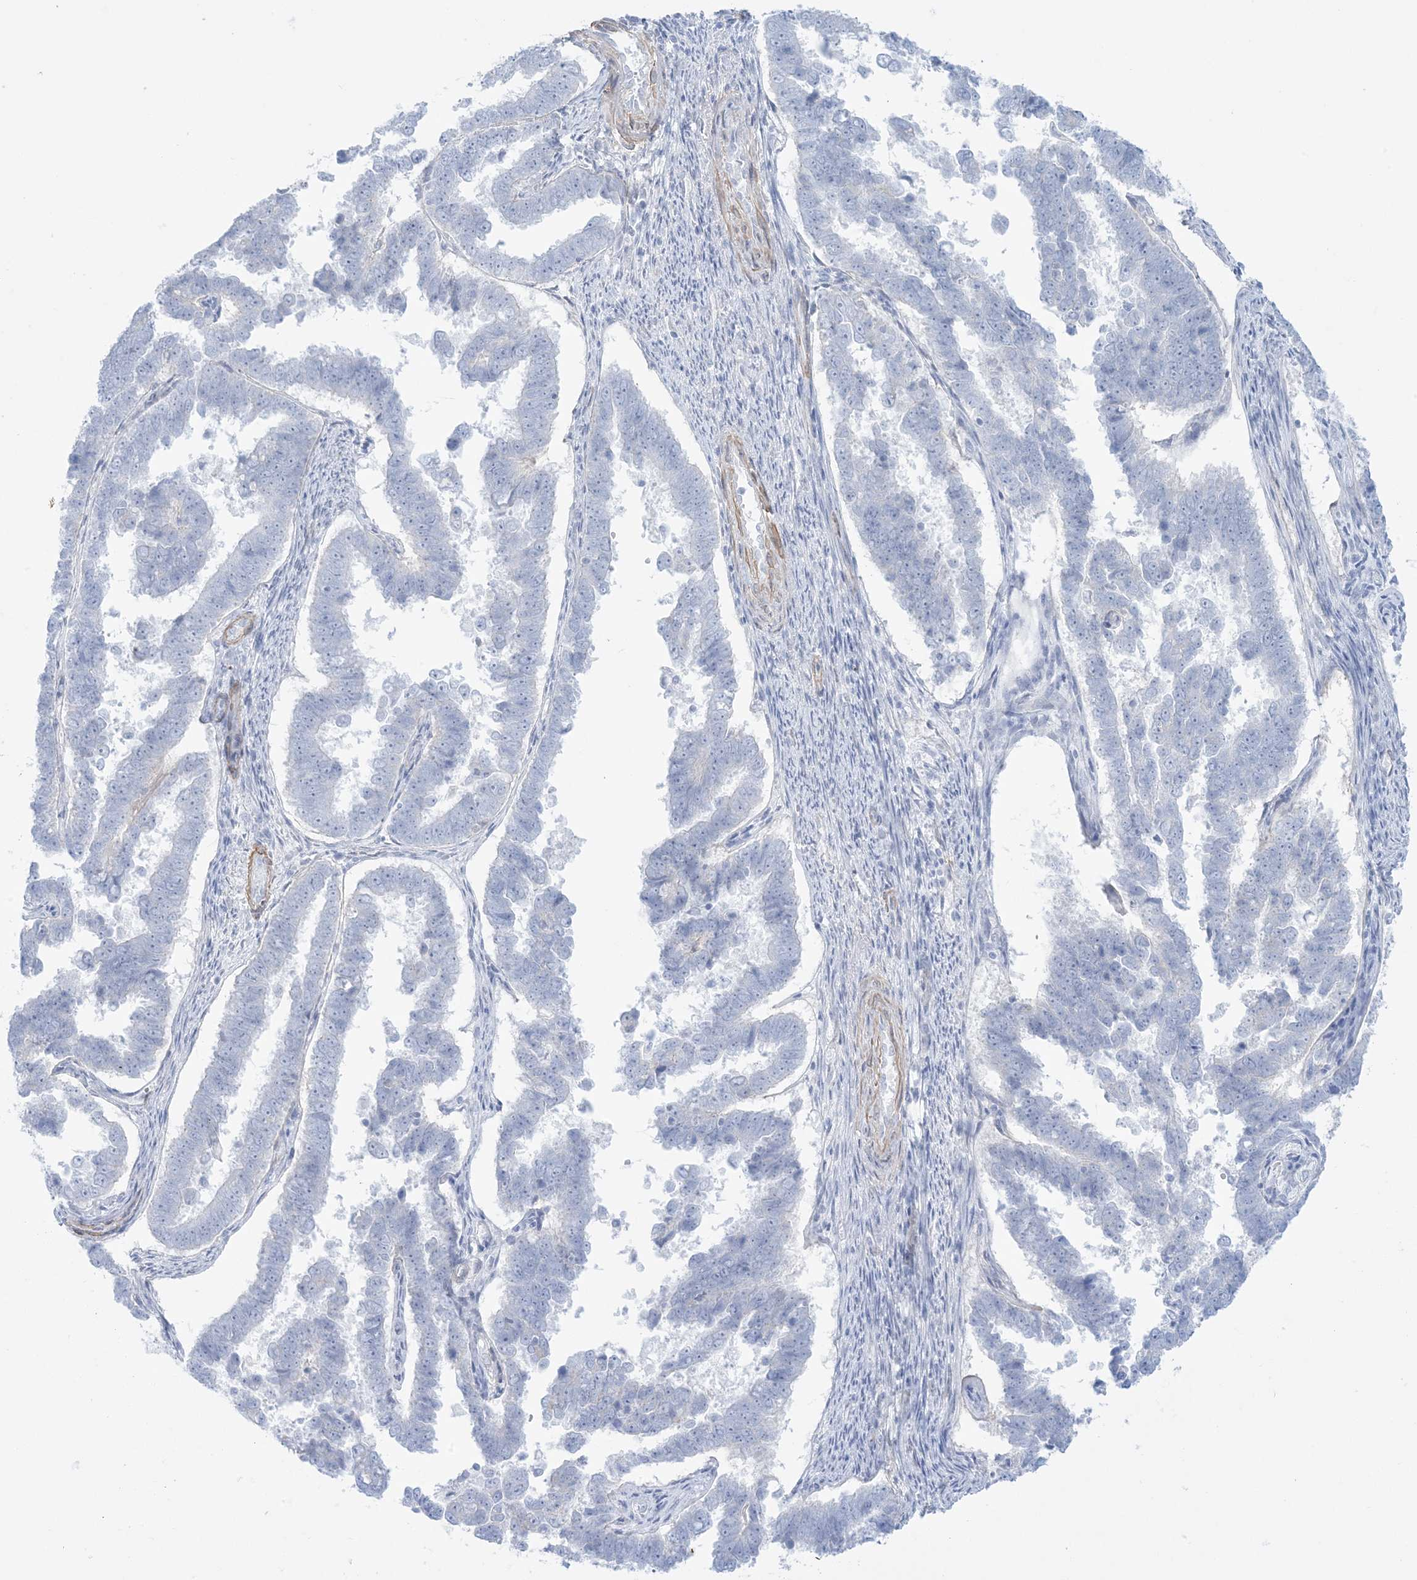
{"staining": {"intensity": "negative", "quantity": "none", "location": "none"}, "tissue": "endometrial cancer", "cell_type": "Tumor cells", "image_type": "cancer", "snomed": [{"axis": "morphology", "description": "Adenocarcinoma, NOS"}, {"axis": "topography", "description": "Endometrium"}], "caption": "A high-resolution image shows immunohistochemistry (IHC) staining of endometrial adenocarcinoma, which displays no significant expression in tumor cells.", "gene": "AGXT", "patient": {"sex": "female", "age": 75}}